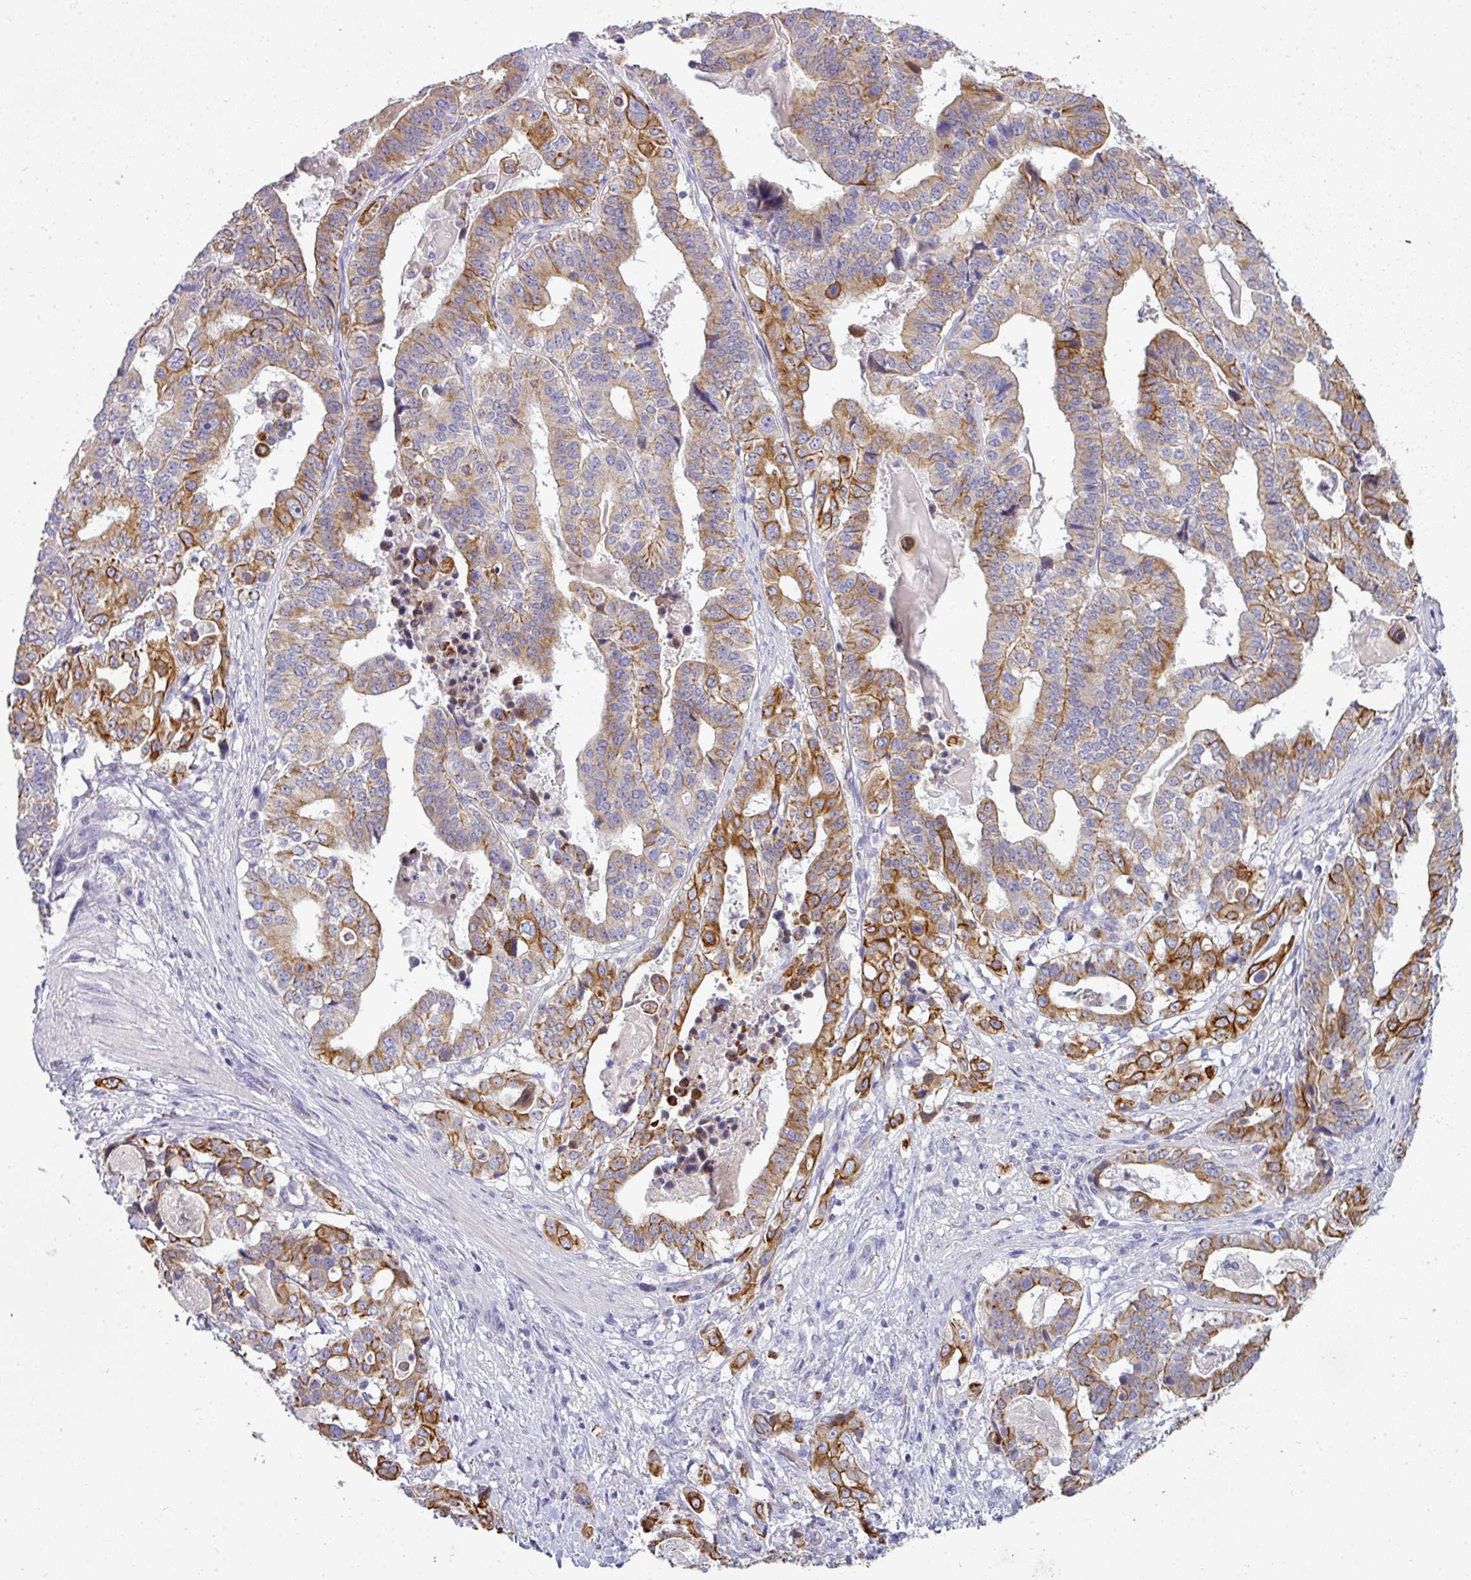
{"staining": {"intensity": "strong", "quantity": "25%-75%", "location": "cytoplasmic/membranous"}, "tissue": "stomach cancer", "cell_type": "Tumor cells", "image_type": "cancer", "snomed": [{"axis": "morphology", "description": "Adenocarcinoma, NOS"}, {"axis": "topography", "description": "Stomach"}], "caption": "DAB (3,3'-diaminobenzidine) immunohistochemical staining of human adenocarcinoma (stomach) displays strong cytoplasmic/membranous protein expression in approximately 25%-75% of tumor cells. Using DAB (3,3'-diaminobenzidine) (brown) and hematoxylin (blue) stains, captured at high magnification using brightfield microscopy.", "gene": "ASXL3", "patient": {"sex": "male", "age": 48}}